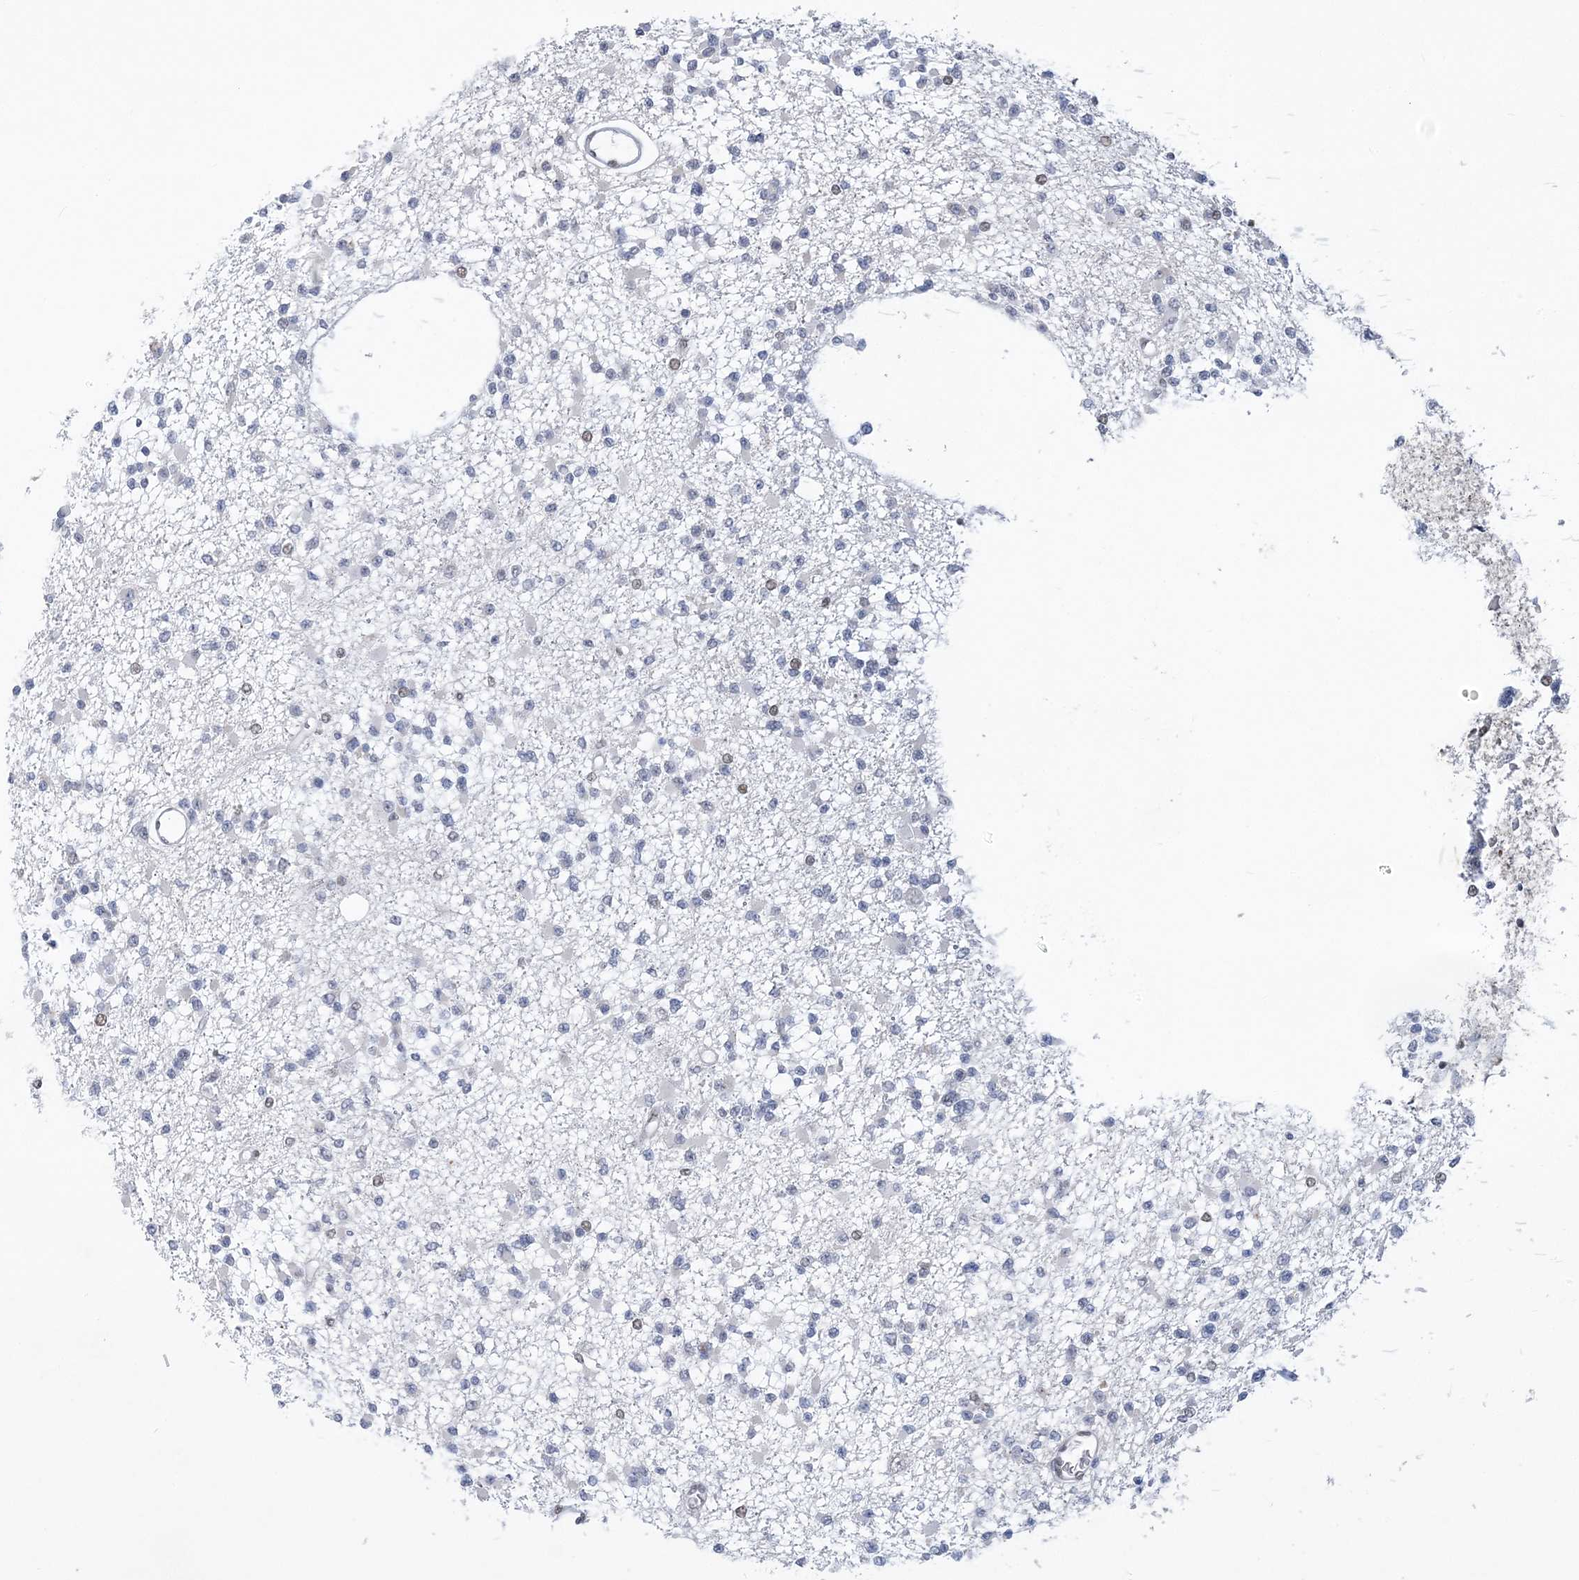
{"staining": {"intensity": "negative", "quantity": "none", "location": "none"}, "tissue": "glioma", "cell_type": "Tumor cells", "image_type": "cancer", "snomed": [{"axis": "morphology", "description": "Glioma, malignant, Low grade"}, {"axis": "topography", "description": "Brain"}], "caption": "Immunohistochemical staining of human low-grade glioma (malignant) demonstrates no significant expression in tumor cells. (DAB (3,3'-diaminobenzidine) immunohistochemistry (IHC) with hematoxylin counter stain).", "gene": "ZBTB7A", "patient": {"sex": "female", "age": 22}}